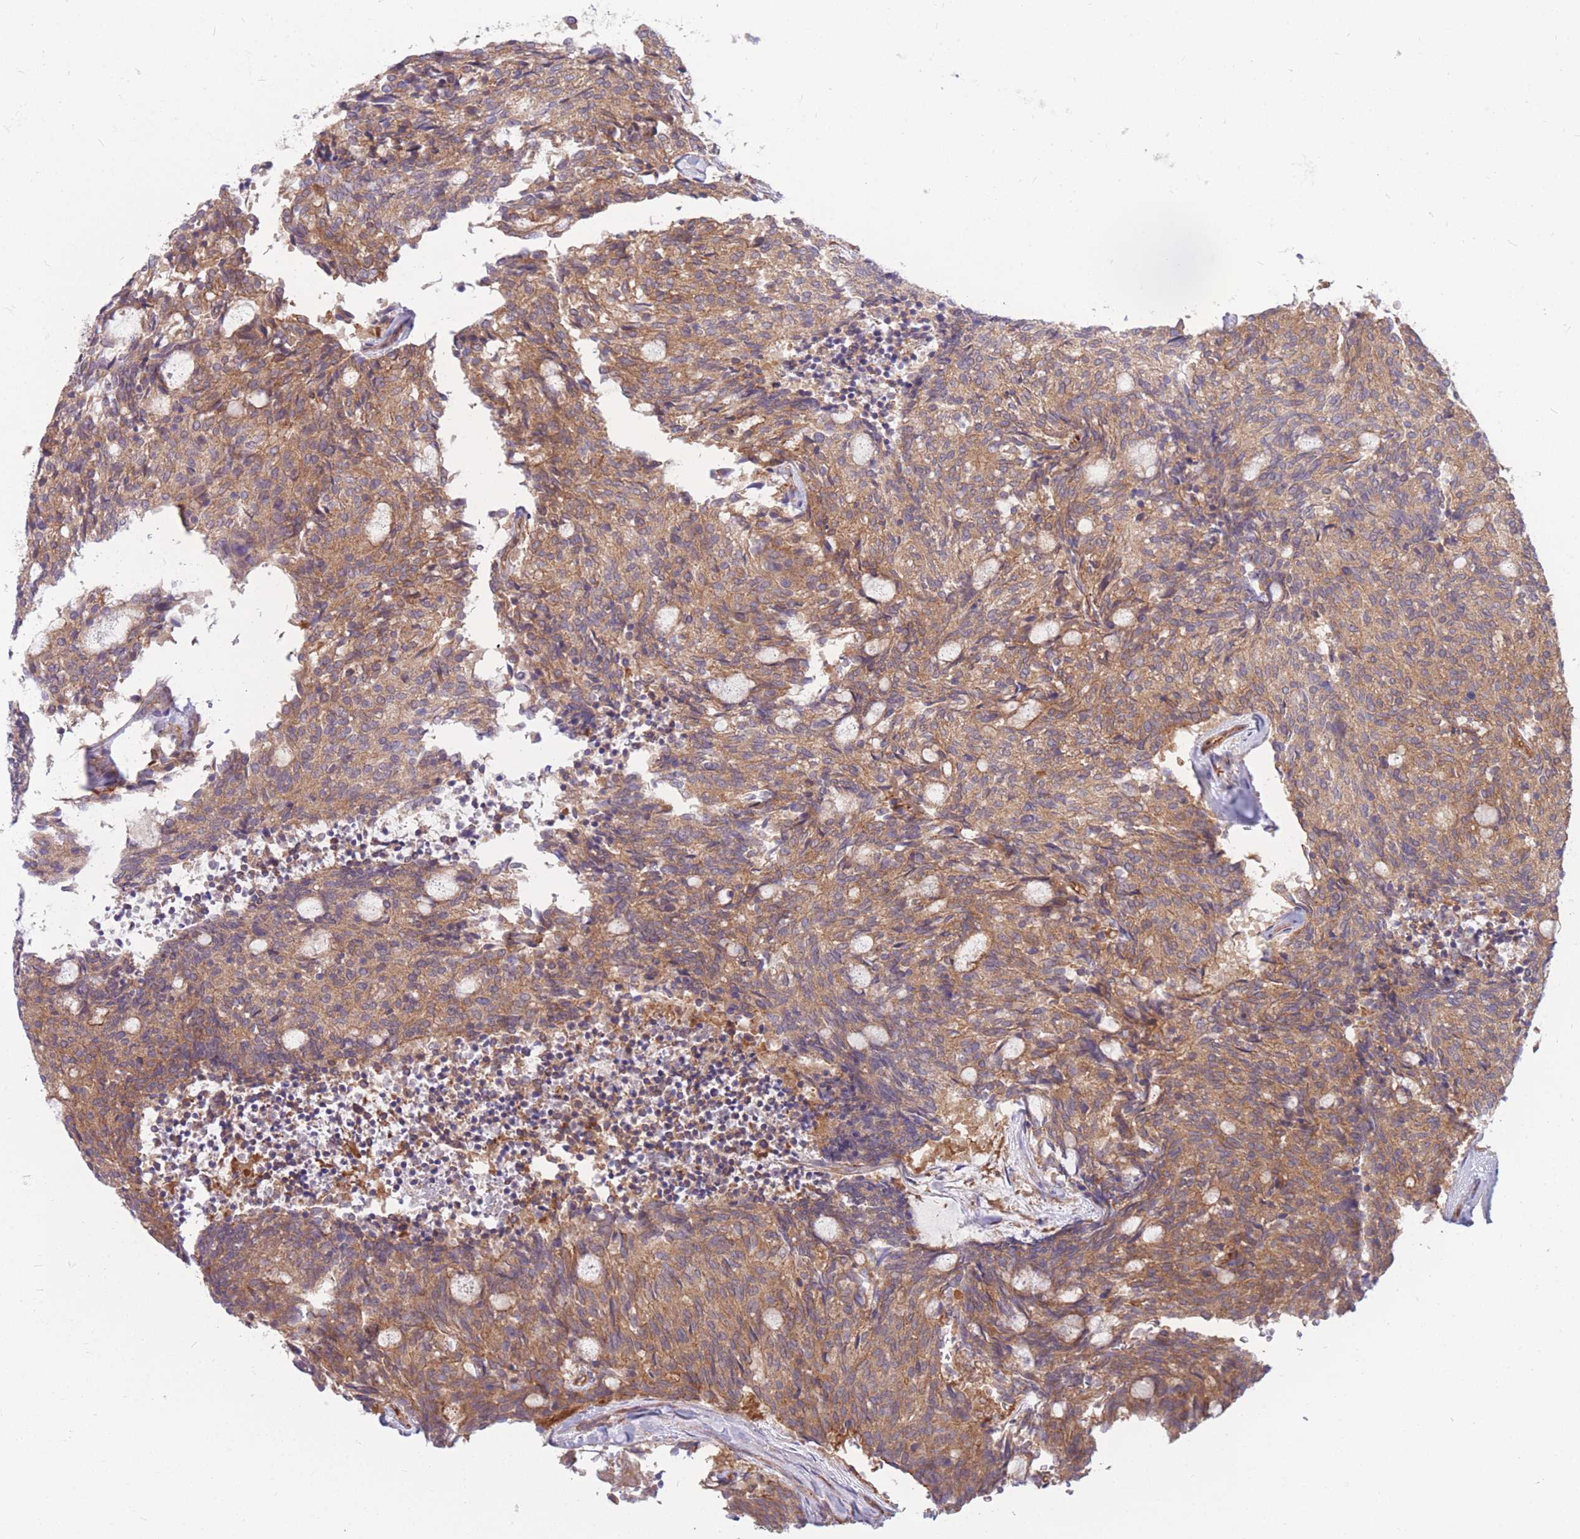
{"staining": {"intensity": "moderate", "quantity": ">75%", "location": "cytoplasmic/membranous"}, "tissue": "carcinoid", "cell_type": "Tumor cells", "image_type": "cancer", "snomed": [{"axis": "morphology", "description": "Carcinoid, malignant, NOS"}, {"axis": "topography", "description": "Pancreas"}], "caption": "Carcinoid stained for a protein (brown) shows moderate cytoplasmic/membranous positive expression in about >75% of tumor cells.", "gene": "GGA1", "patient": {"sex": "female", "age": 54}}